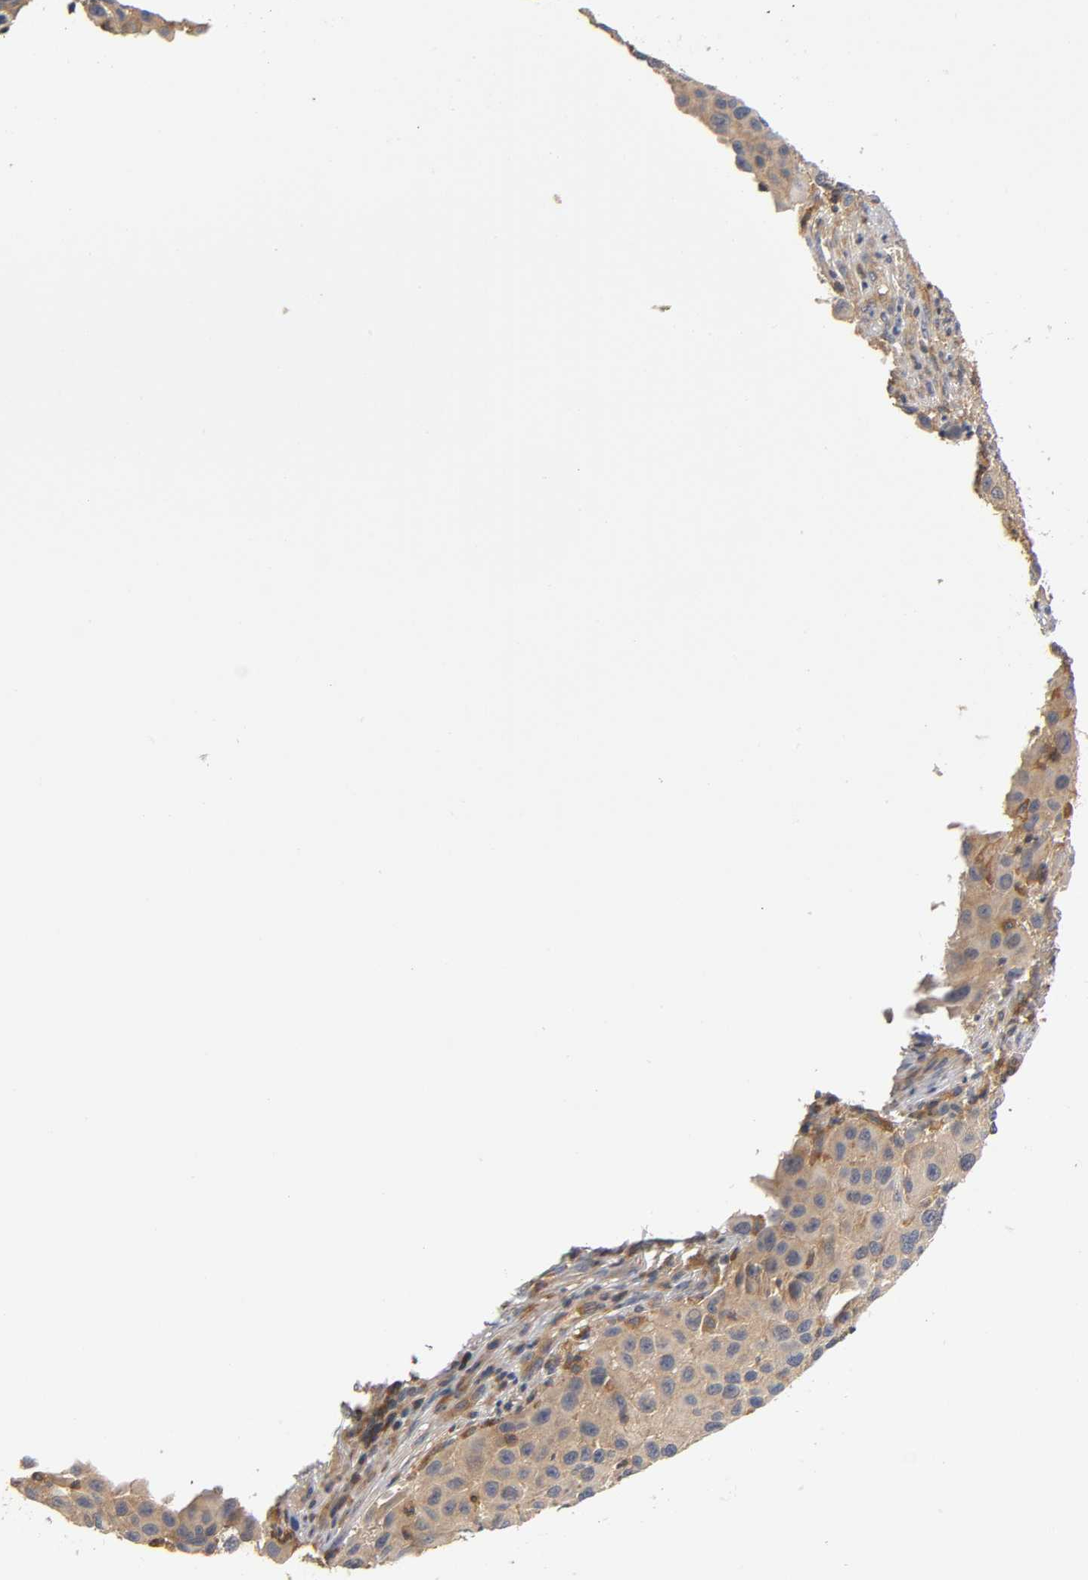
{"staining": {"intensity": "moderate", "quantity": ">75%", "location": "cytoplasmic/membranous"}, "tissue": "melanoma", "cell_type": "Tumor cells", "image_type": "cancer", "snomed": [{"axis": "morphology", "description": "Malignant melanoma, Metastatic site"}, {"axis": "topography", "description": "Lymph node"}], "caption": "The immunohistochemical stain shows moderate cytoplasmic/membranous staining in tumor cells of melanoma tissue.", "gene": "ACTR2", "patient": {"sex": "male", "age": 61}}